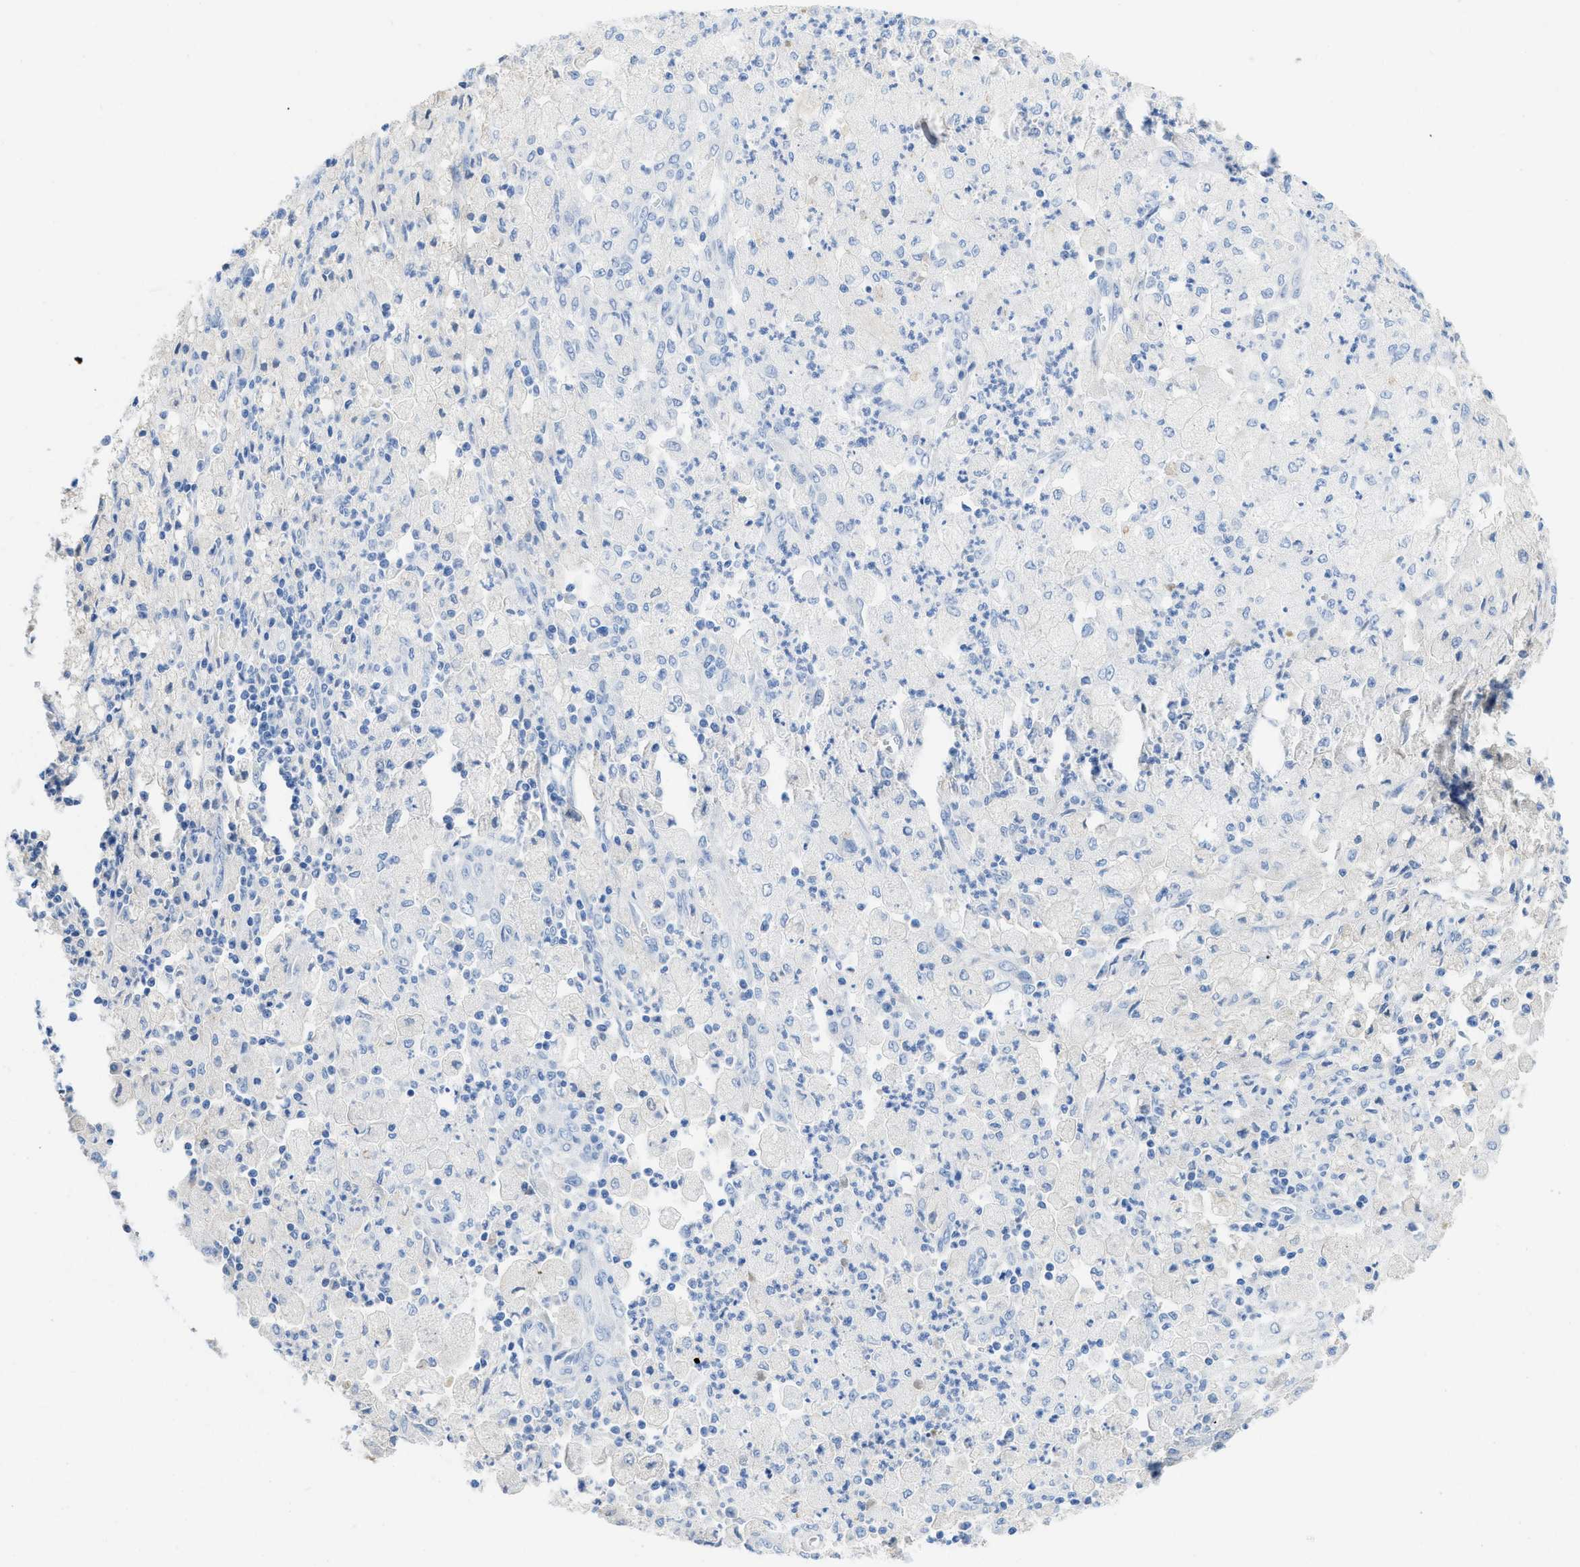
{"staining": {"intensity": "negative", "quantity": "none", "location": "none"}, "tissue": "cervical cancer", "cell_type": "Tumor cells", "image_type": "cancer", "snomed": [{"axis": "morphology", "description": "Normal tissue, NOS"}, {"axis": "morphology", "description": "Adenocarcinoma, NOS"}, {"axis": "topography", "description": "Cervix"}, {"axis": "topography", "description": "Endometrium"}], "caption": "DAB (3,3'-diaminobenzidine) immunohistochemical staining of adenocarcinoma (cervical) reveals no significant expression in tumor cells.", "gene": "COL3A1", "patient": {"sex": "female", "age": 86}}